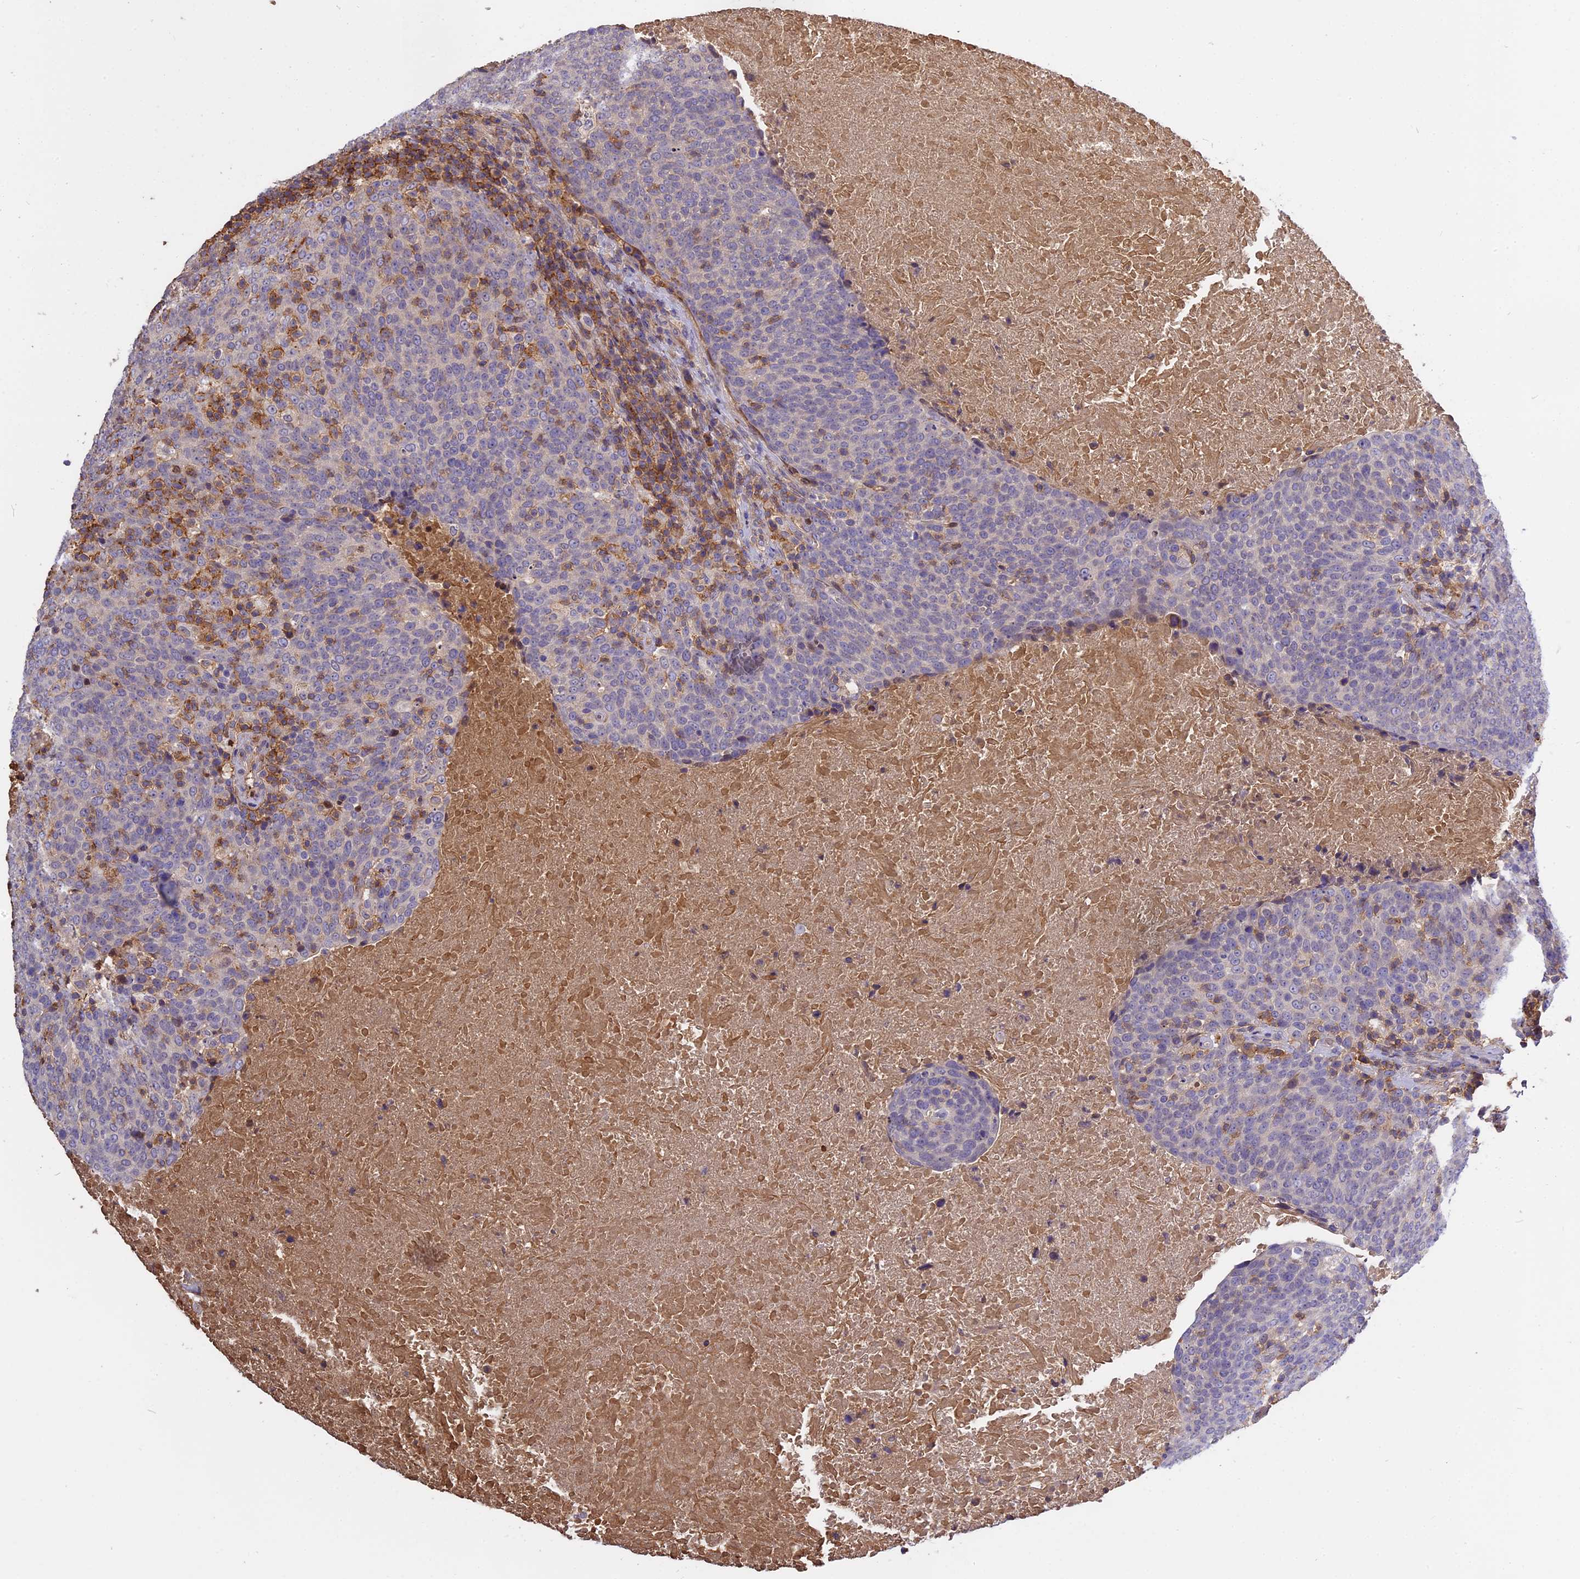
{"staining": {"intensity": "negative", "quantity": "none", "location": "none"}, "tissue": "head and neck cancer", "cell_type": "Tumor cells", "image_type": "cancer", "snomed": [{"axis": "morphology", "description": "Squamous cell carcinoma, NOS"}, {"axis": "morphology", "description": "Squamous cell carcinoma, metastatic, NOS"}, {"axis": "topography", "description": "Lymph node"}, {"axis": "topography", "description": "Head-Neck"}], "caption": "Immunohistochemistry (IHC) of metastatic squamous cell carcinoma (head and neck) exhibits no staining in tumor cells.", "gene": "CFAP119", "patient": {"sex": "male", "age": 62}}